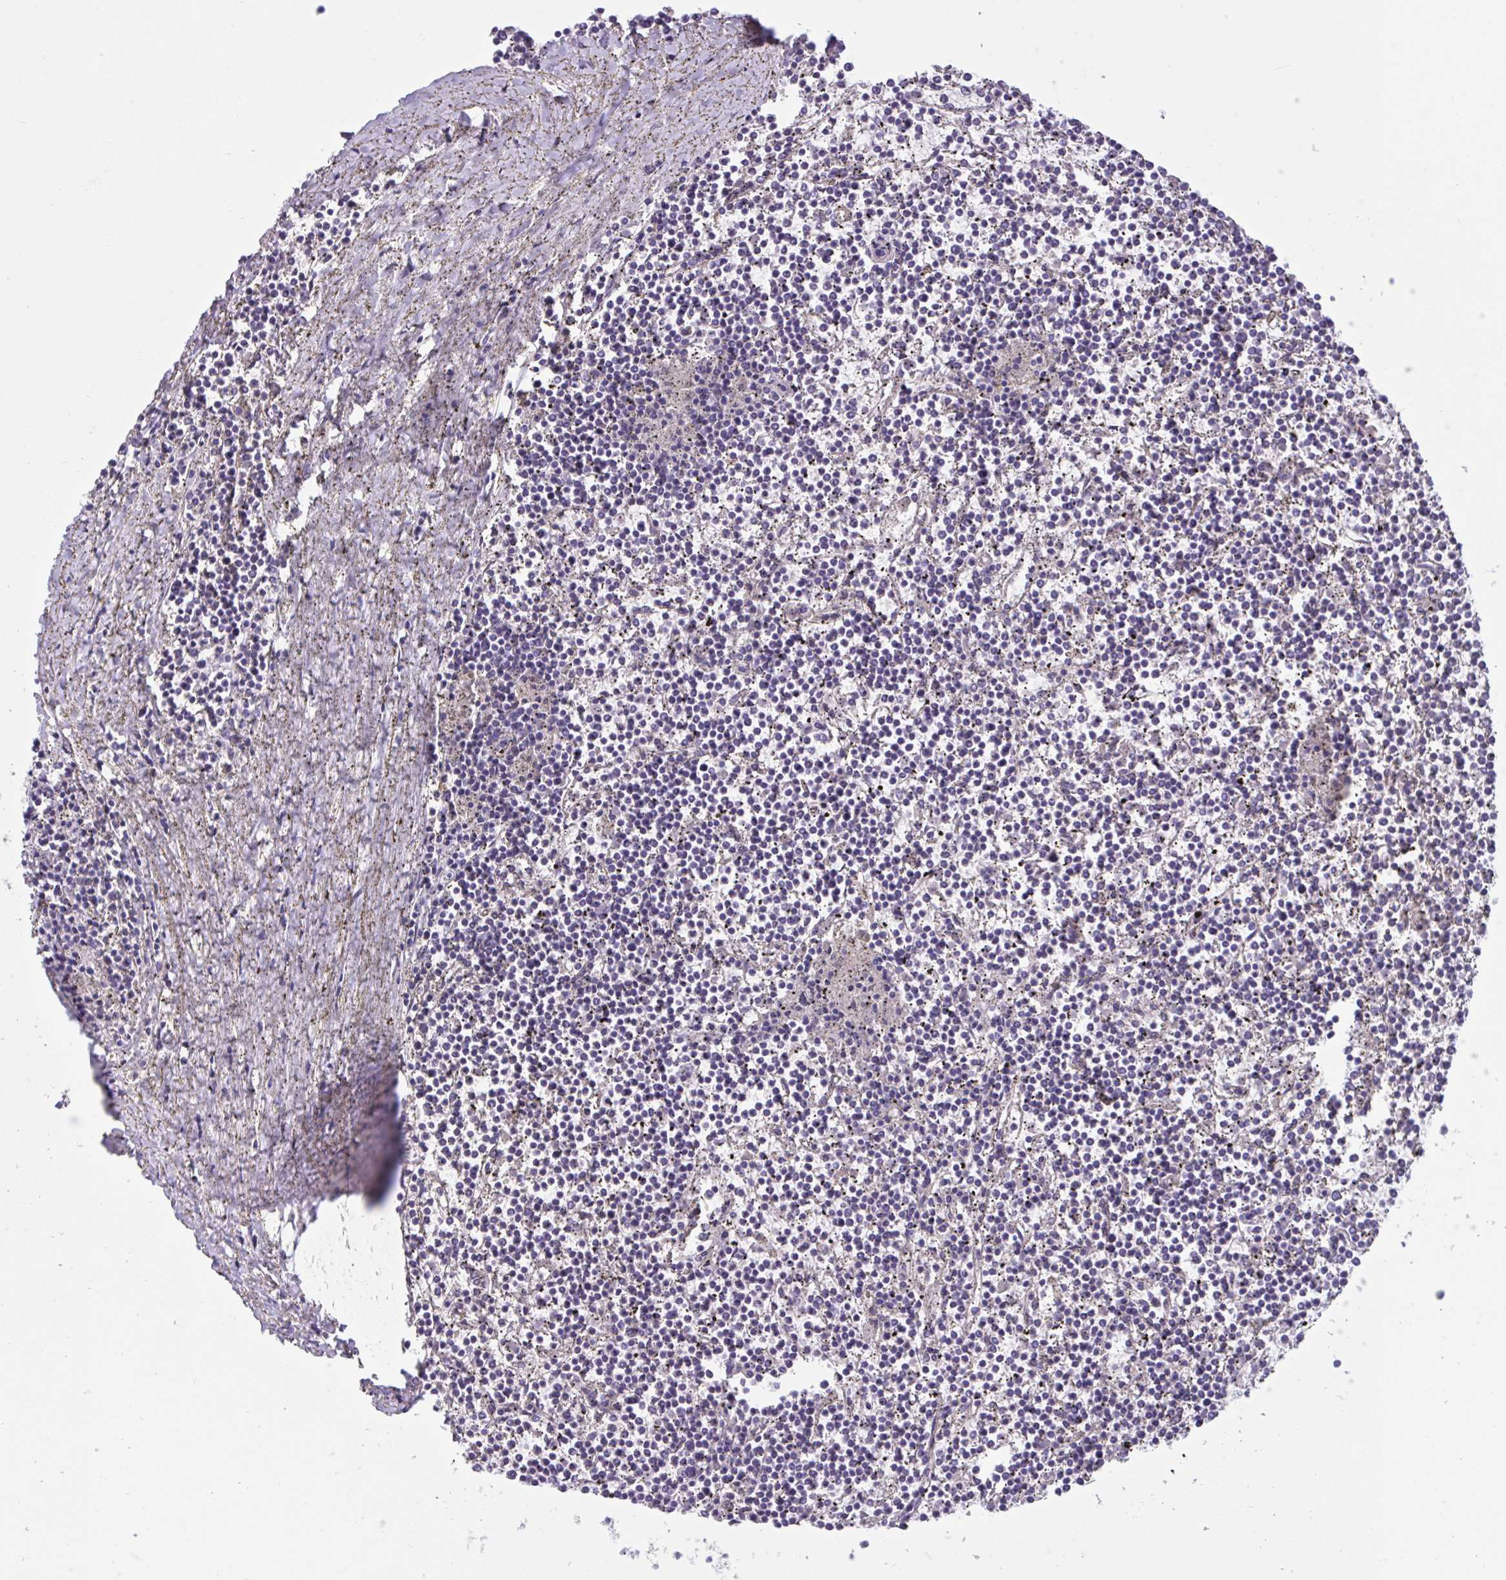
{"staining": {"intensity": "negative", "quantity": "none", "location": "none"}, "tissue": "lymphoma", "cell_type": "Tumor cells", "image_type": "cancer", "snomed": [{"axis": "morphology", "description": "Malignant lymphoma, non-Hodgkin's type, Low grade"}, {"axis": "topography", "description": "Spleen"}], "caption": "Image shows no significant protein expression in tumor cells of malignant lymphoma, non-Hodgkin's type (low-grade).", "gene": "TTC7B", "patient": {"sex": "female", "age": 19}}